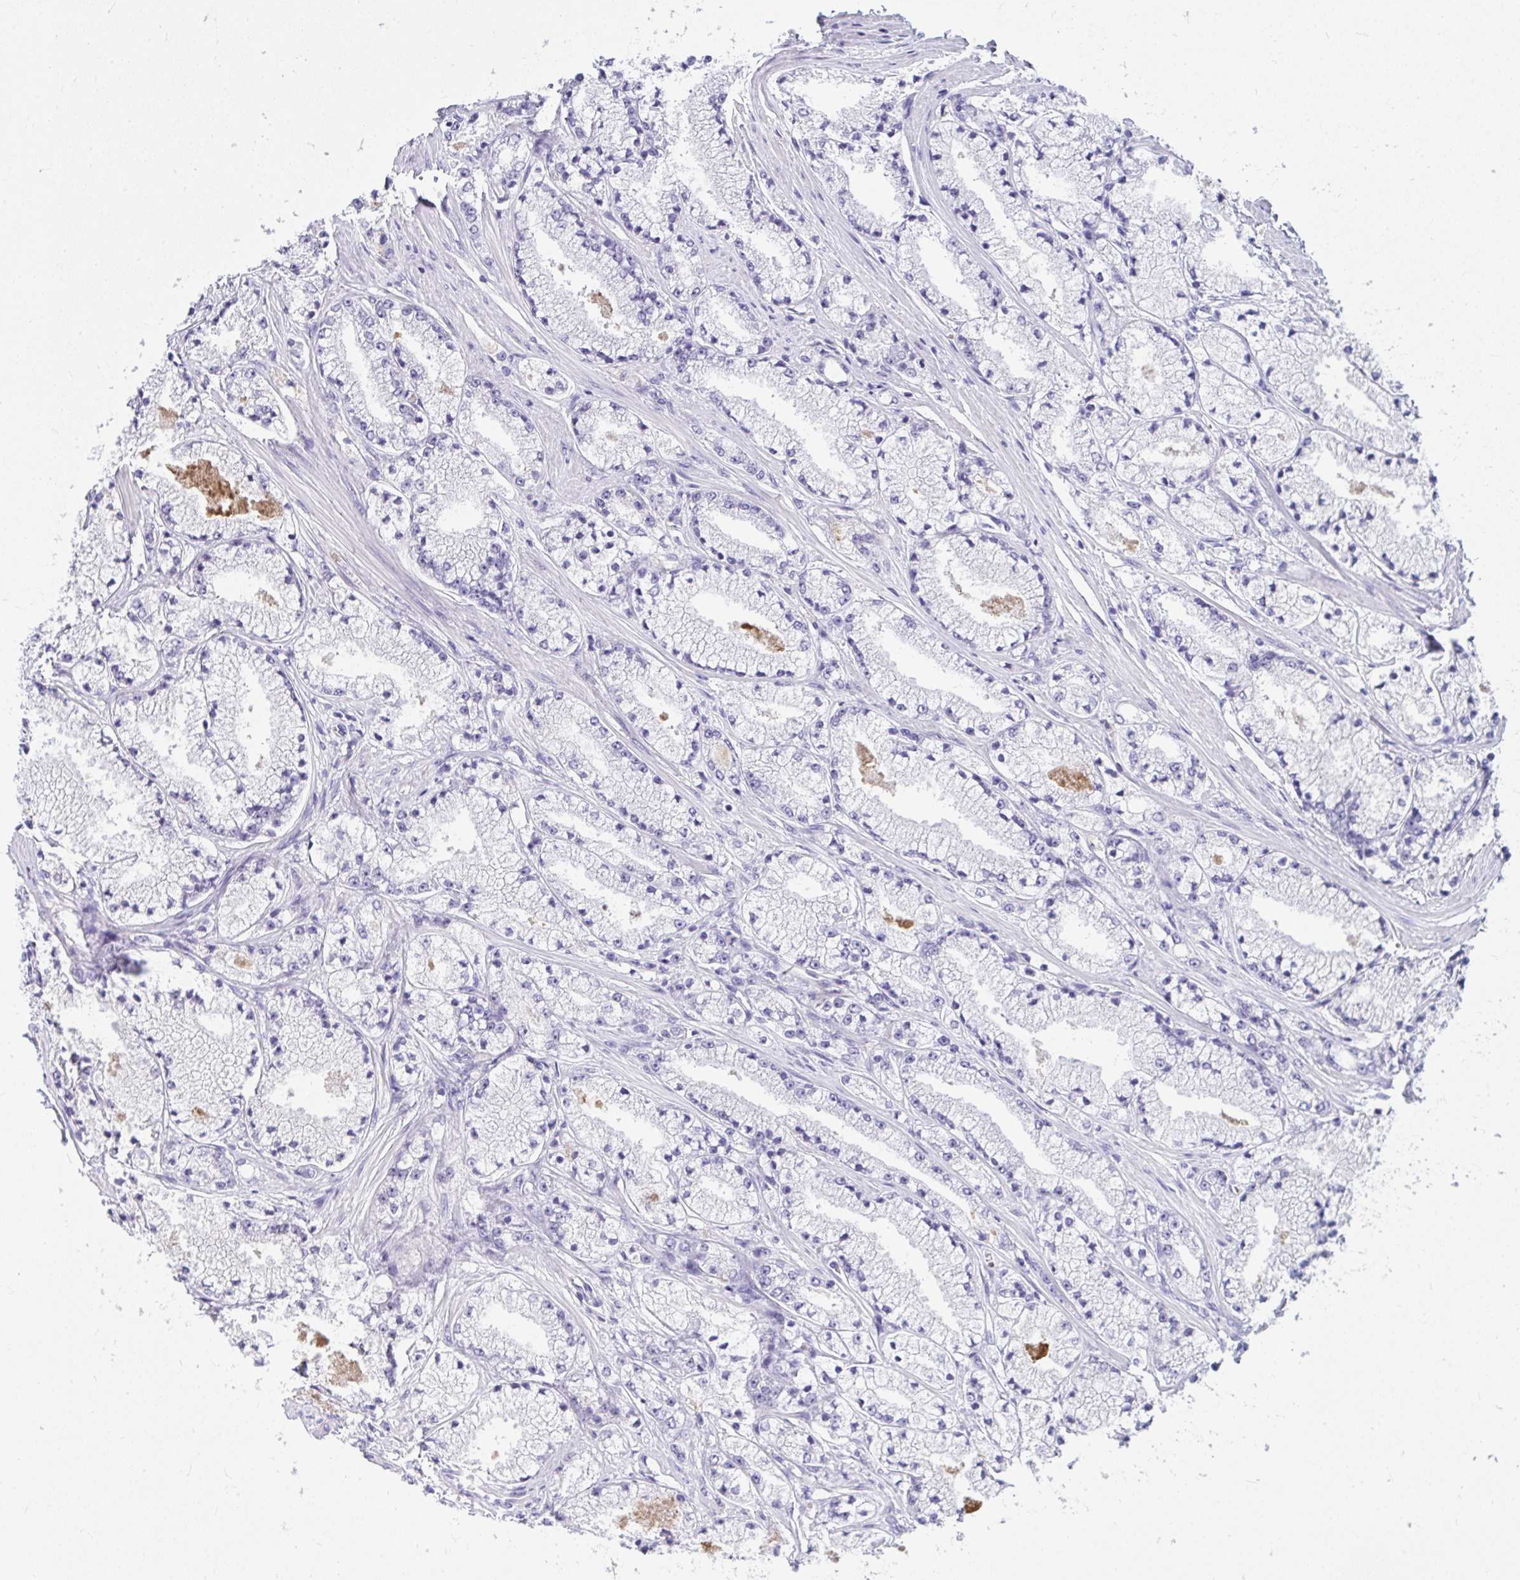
{"staining": {"intensity": "negative", "quantity": "none", "location": "none"}, "tissue": "prostate cancer", "cell_type": "Tumor cells", "image_type": "cancer", "snomed": [{"axis": "morphology", "description": "Adenocarcinoma, High grade"}, {"axis": "topography", "description": "Prostate"}], "caption": "The immunohistochemistry micrograph has no significant staining in tumor cells of prostate high-grade adenocarcinoma tissue.", "gene": "LRRC36", "patient": {"sex": "male", "age": 63}}